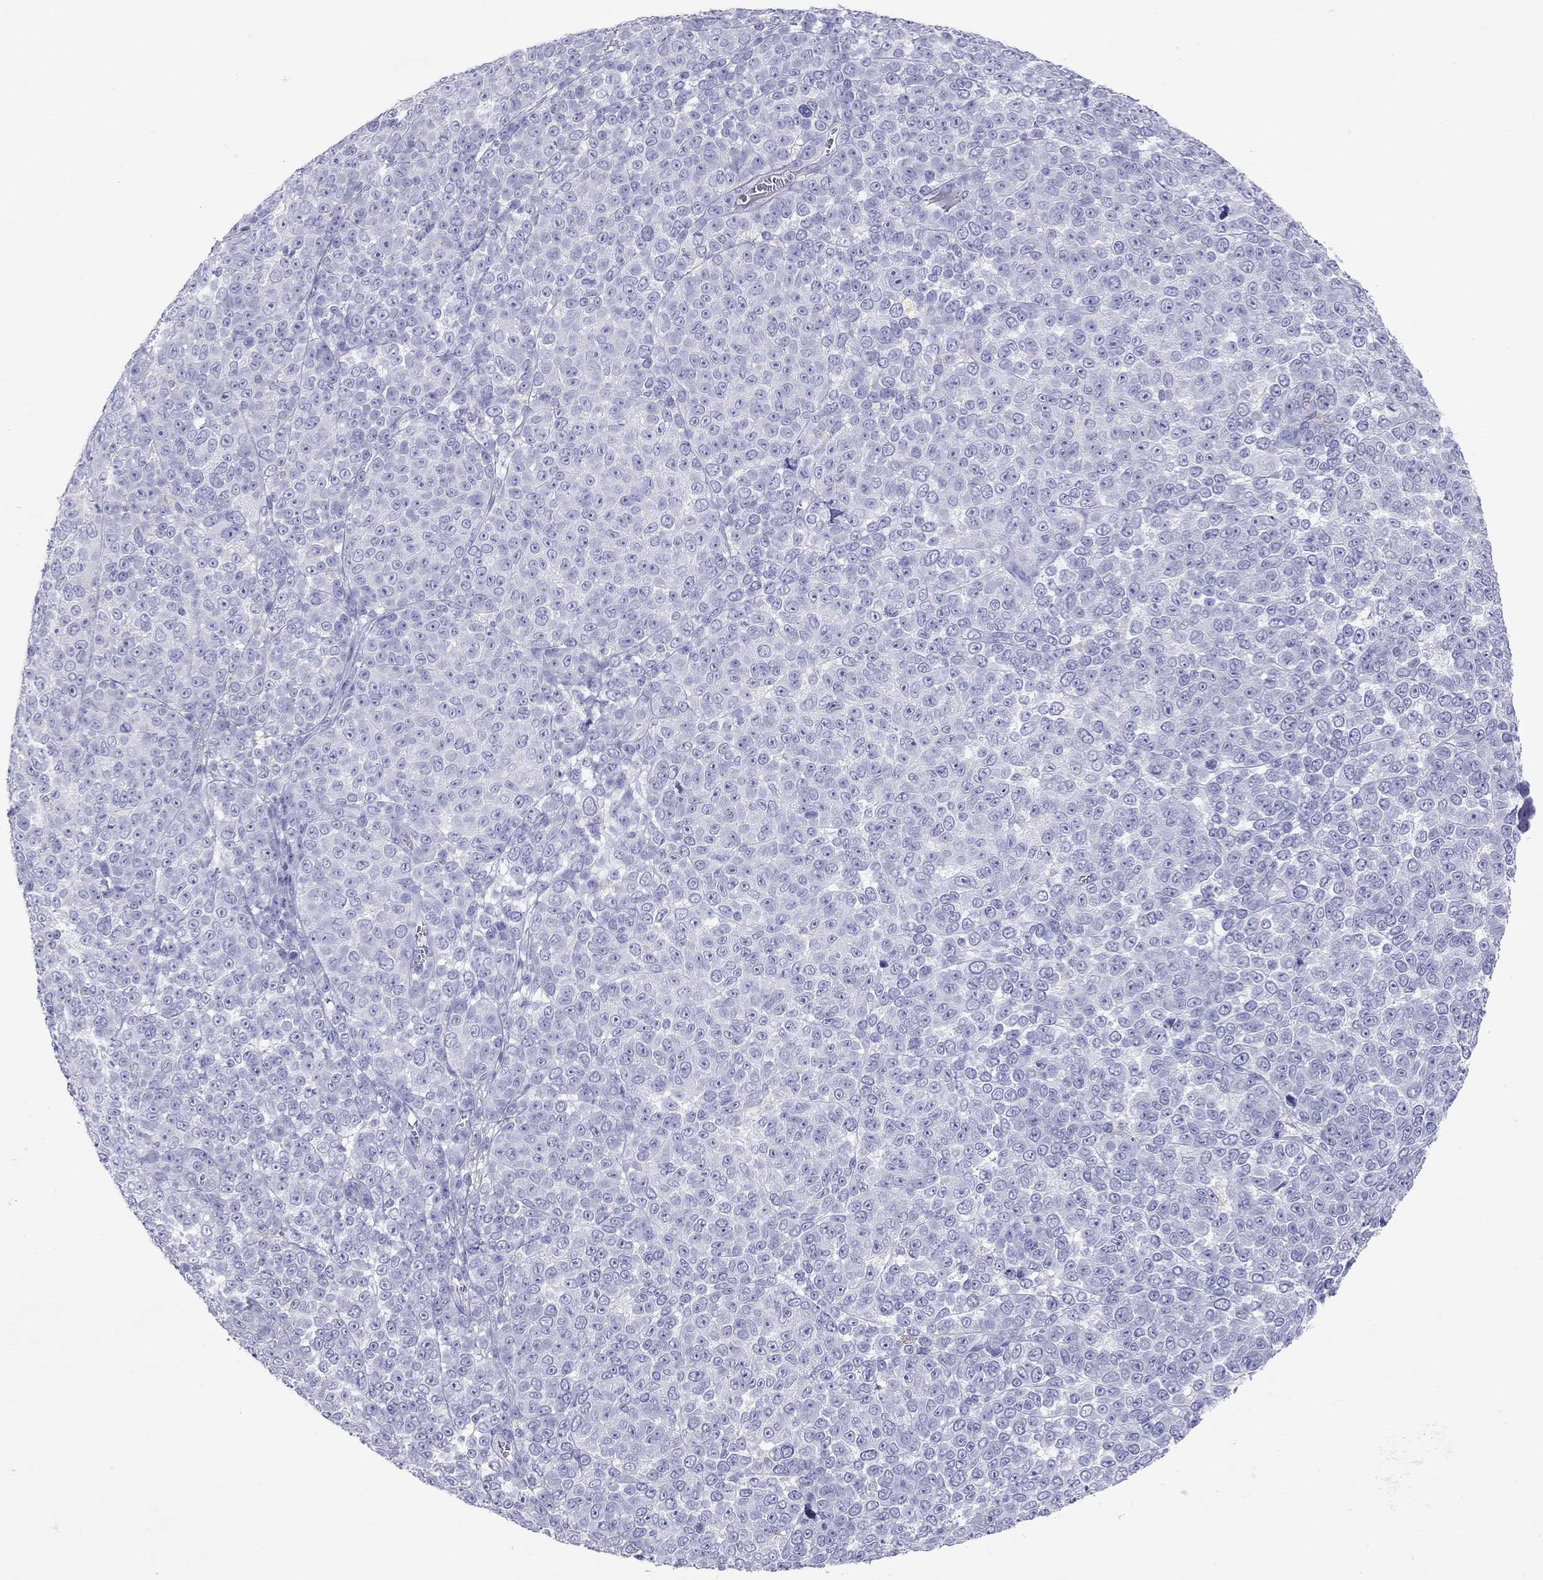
{"staining": {"intensity": "negative", "quantity": "none", "location": "none"}, "tissue": "melanoma", "cell_type": "Tumor cells", "image_type": "cancer", "snomed": [{"axis": "morphology", "description": "Malignant melanoma, NOS"}, {"axis": "topography", "description": "Skin"}], "caption": "Tumor cells are negative for brown protein staining in melanoma.", "gene": "HLA-DQB2", "patient": {"sex": "female", "age": 95}}